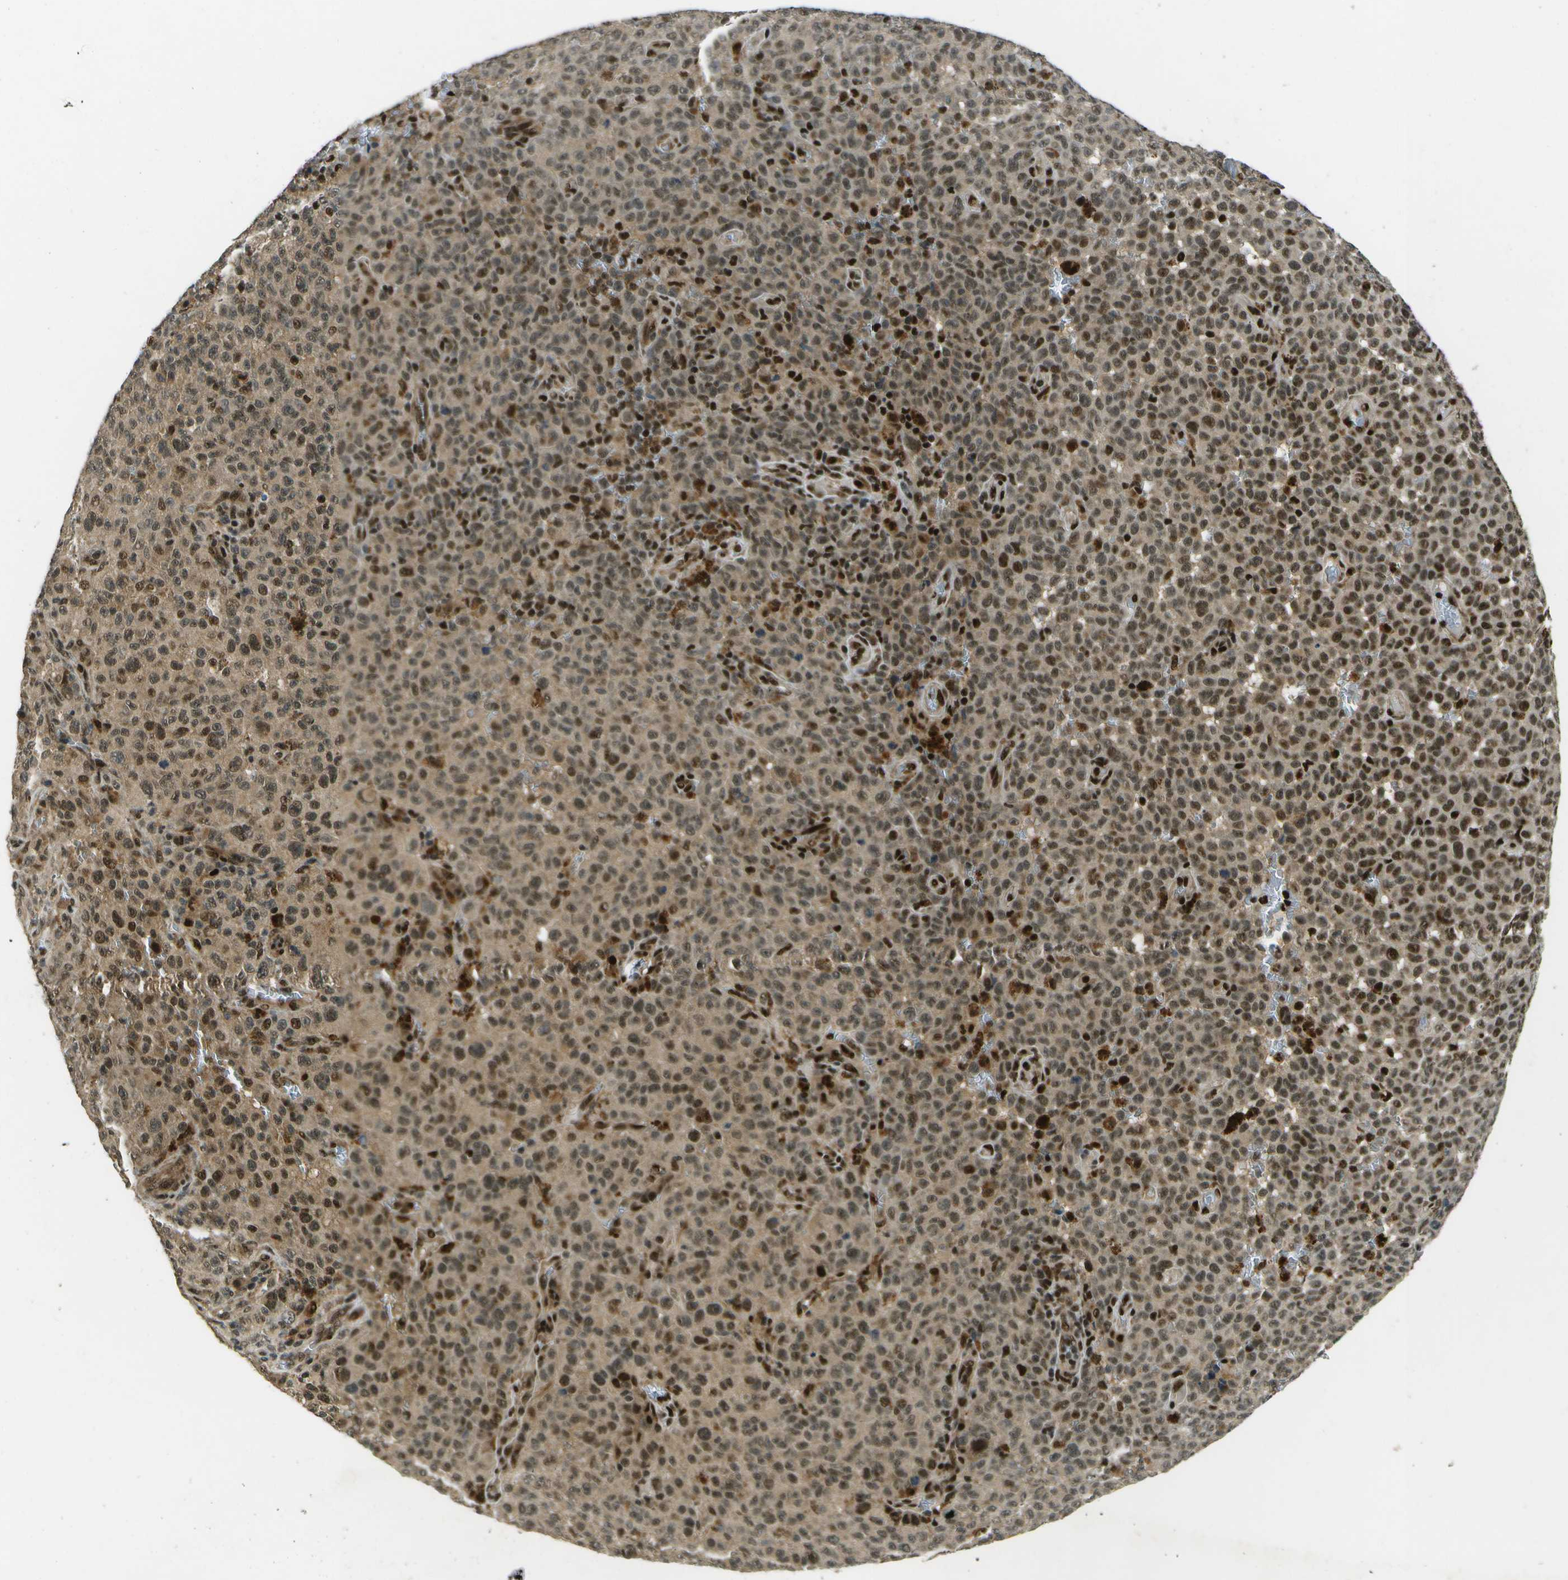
{"staining": {"intensity": "strong", "quantity": ">75%", "location": "cytoplasmic/membranous,nuclear"}, "tissue": "melanoma", "cell_type": "Tumor cells", "image_type": "cancer", "snomed": [{"axis": "morphology", "description": "Malignant melanoma, NOS"}, {"axis": "topography", "description": "Skin"}], "caption": "This histopathology image reveals IHC staining of melanoma, with high strong cytoplasmic/membranous and nuclear positivity in approximately >75% of tumor cells.", "gene": "GANC", "patient": {"sex": "female", "age": 82}}